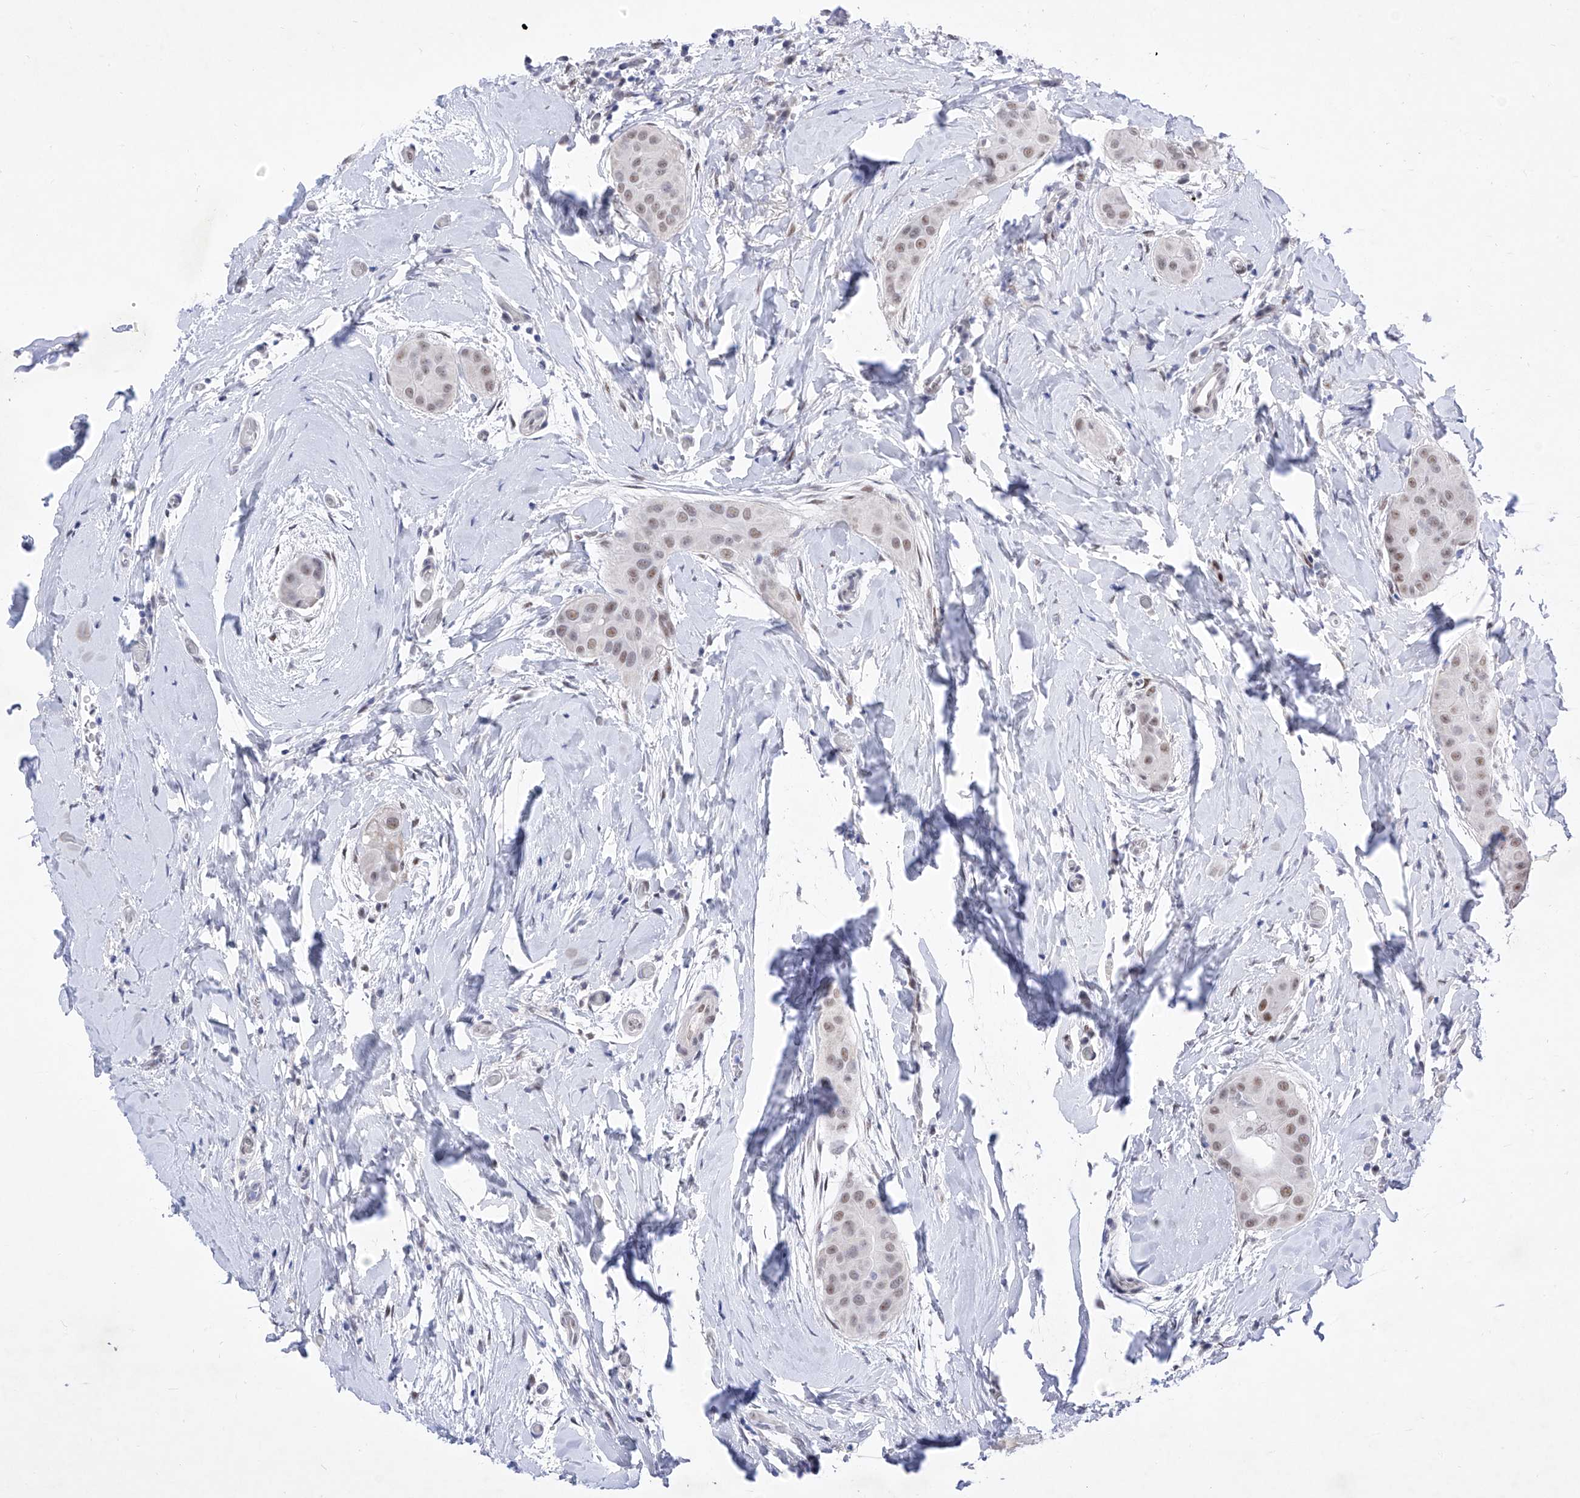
{"staining": {"intensity": "moderate", "quantity": "25%-75%", "location": "nuclear"}, "tissue": "thyroid cancer", "cell_type": "Tumor cells", "image_type": "cancer", "snomed": [{"axis": "morphology", "description": "Papillary adenocarcinoma, NOS"}, {"axis": "topography", "description": "Thyroid gland"}], "caption": "Protein staining of thyroid papillary adenocarcinoma tissue reveals moderate nuclear staining in approximately 25%-75% of tumor cells.", "gene": "ATN1", "patient": {"sex": "male", "age": 33}}